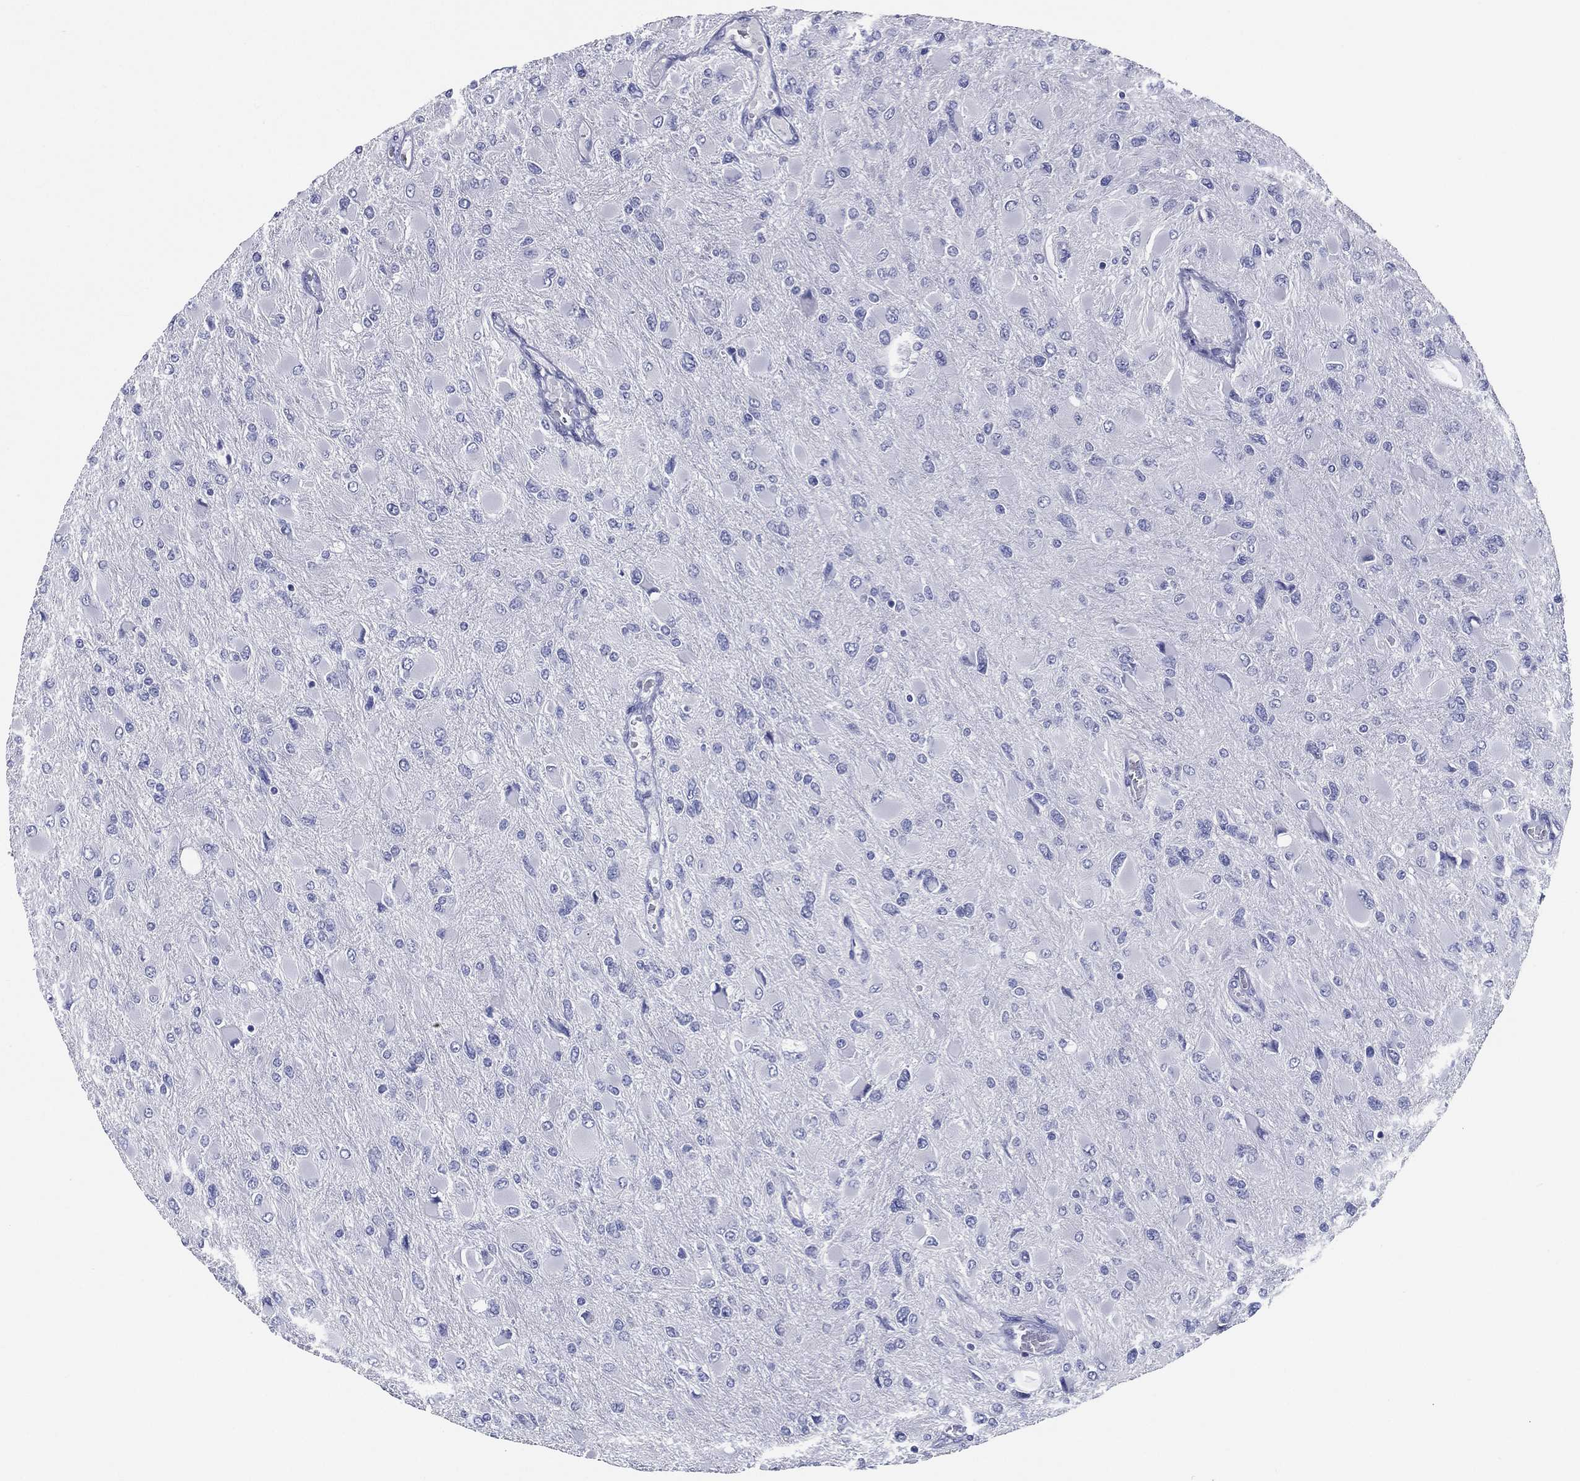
{"staining": {"intensity": "negative", "quantity": "none", "location": "none"}, "tissue": "glioma", "cell_type": "Tumor cells", "image_type": "cancer", "snomed": [{"axis": "morphology", "description": "Glioma, malignant, High grade"}, {"axis": "topography", "description": "Cerebral cortex"}], "caption": "Immunohistochemical staining of malignant high-grade glioma exhibits no significant expression in tumor cells.", "gene": "TFAP2A", "patient": {"sex": "female", "age": 36}}